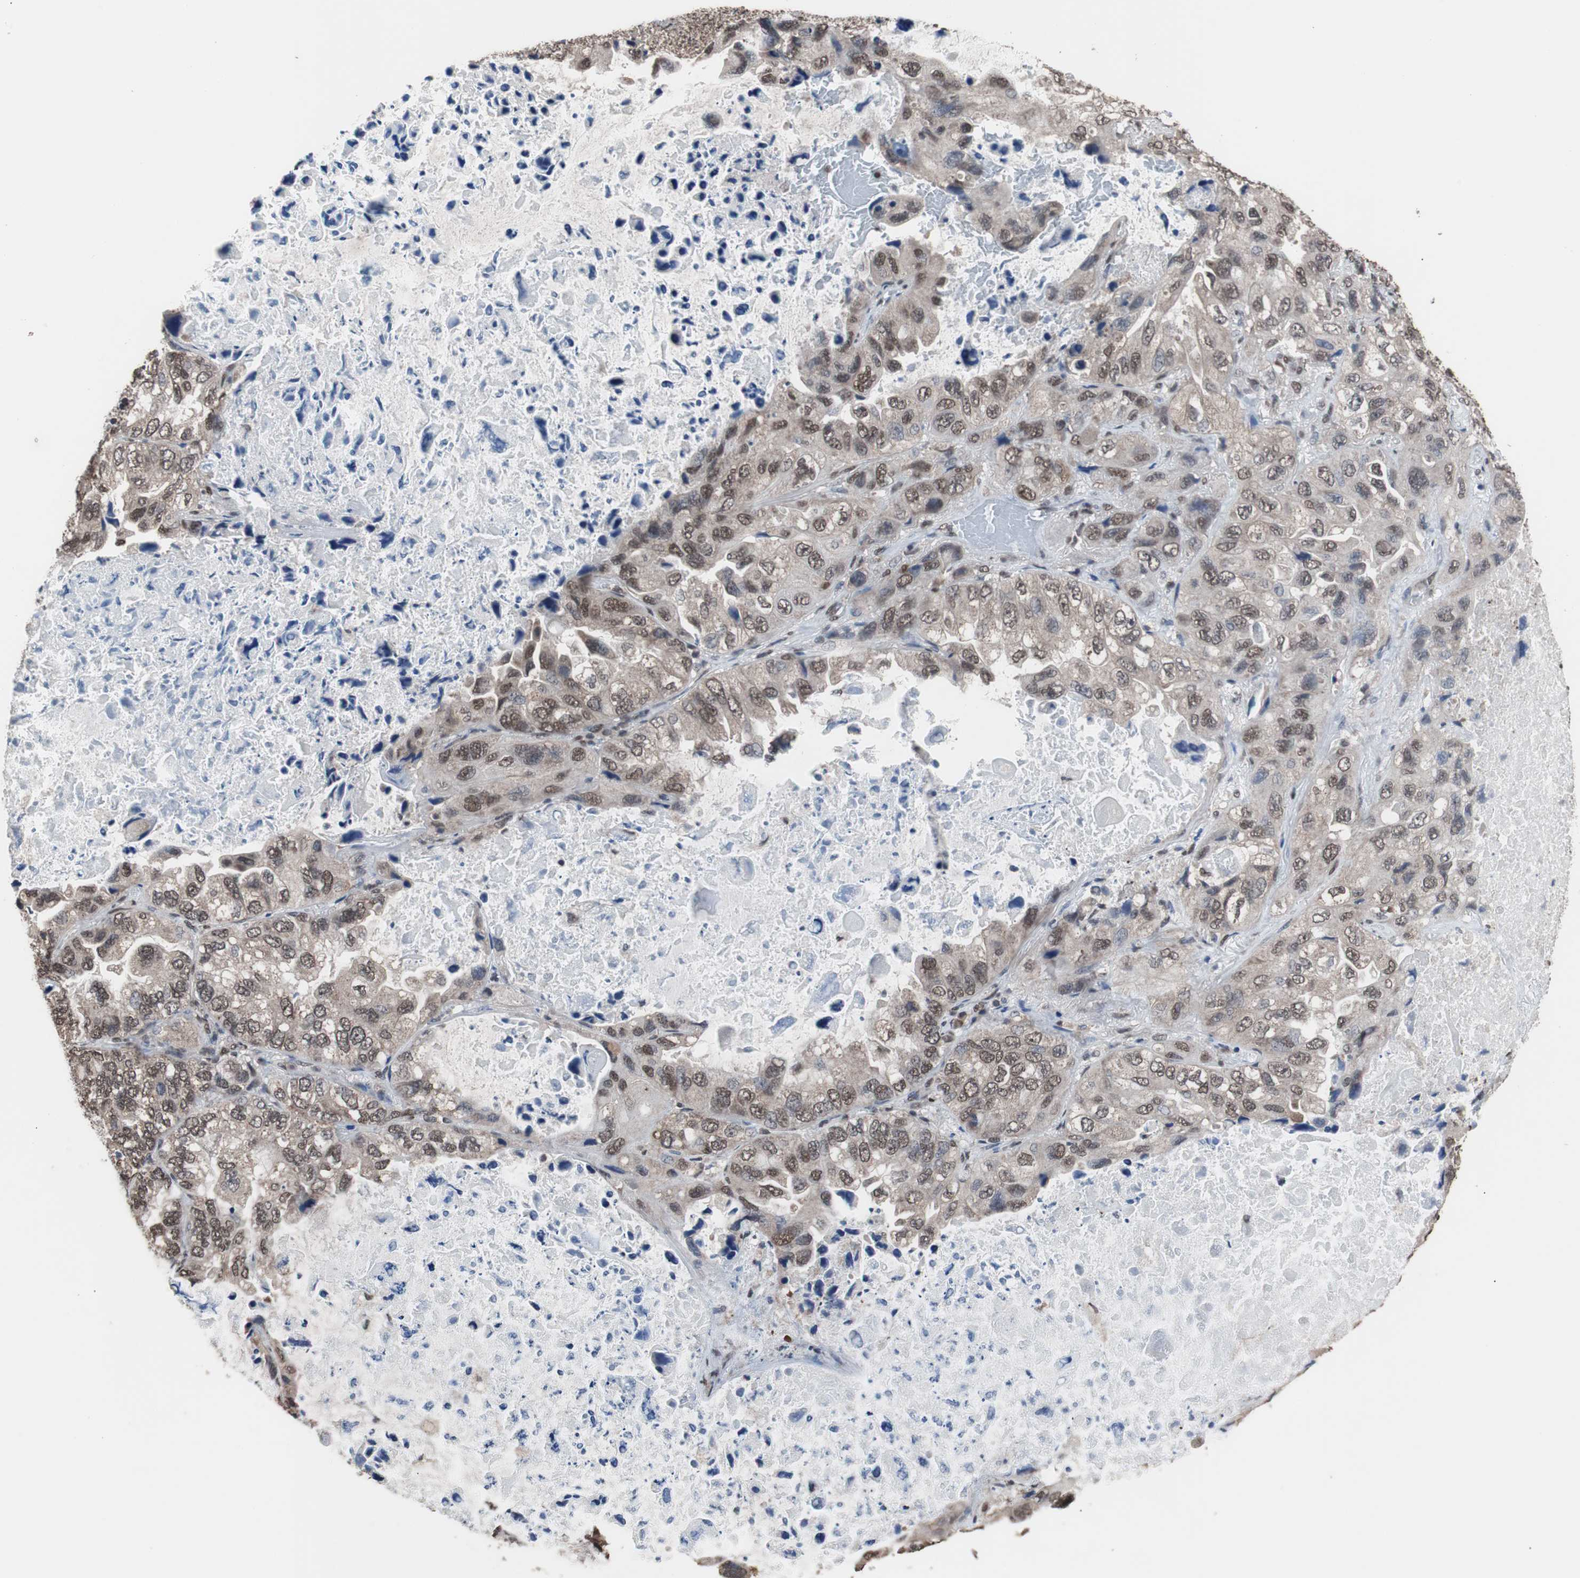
{"staining": {"intensity": "moderate", "quantity": ">75%", "location": "nuclear"}, "tissue": "lung cancer", "cell_type": "Tumor cells", "image_type": "cancer", "snomed": [{"axis": "morphology", "description": "Squamous cell carcinoma, NOS"}, {"axis": "topography", "description": "Lung"}], "caption": "A medium amount of moderate nuclear positivity is seen in approximately >75% of tumor cells in squamous cell carcinoma (lung) tissue.", "gene": "MED27", "patient": {"sex": "female", "age": 73}}